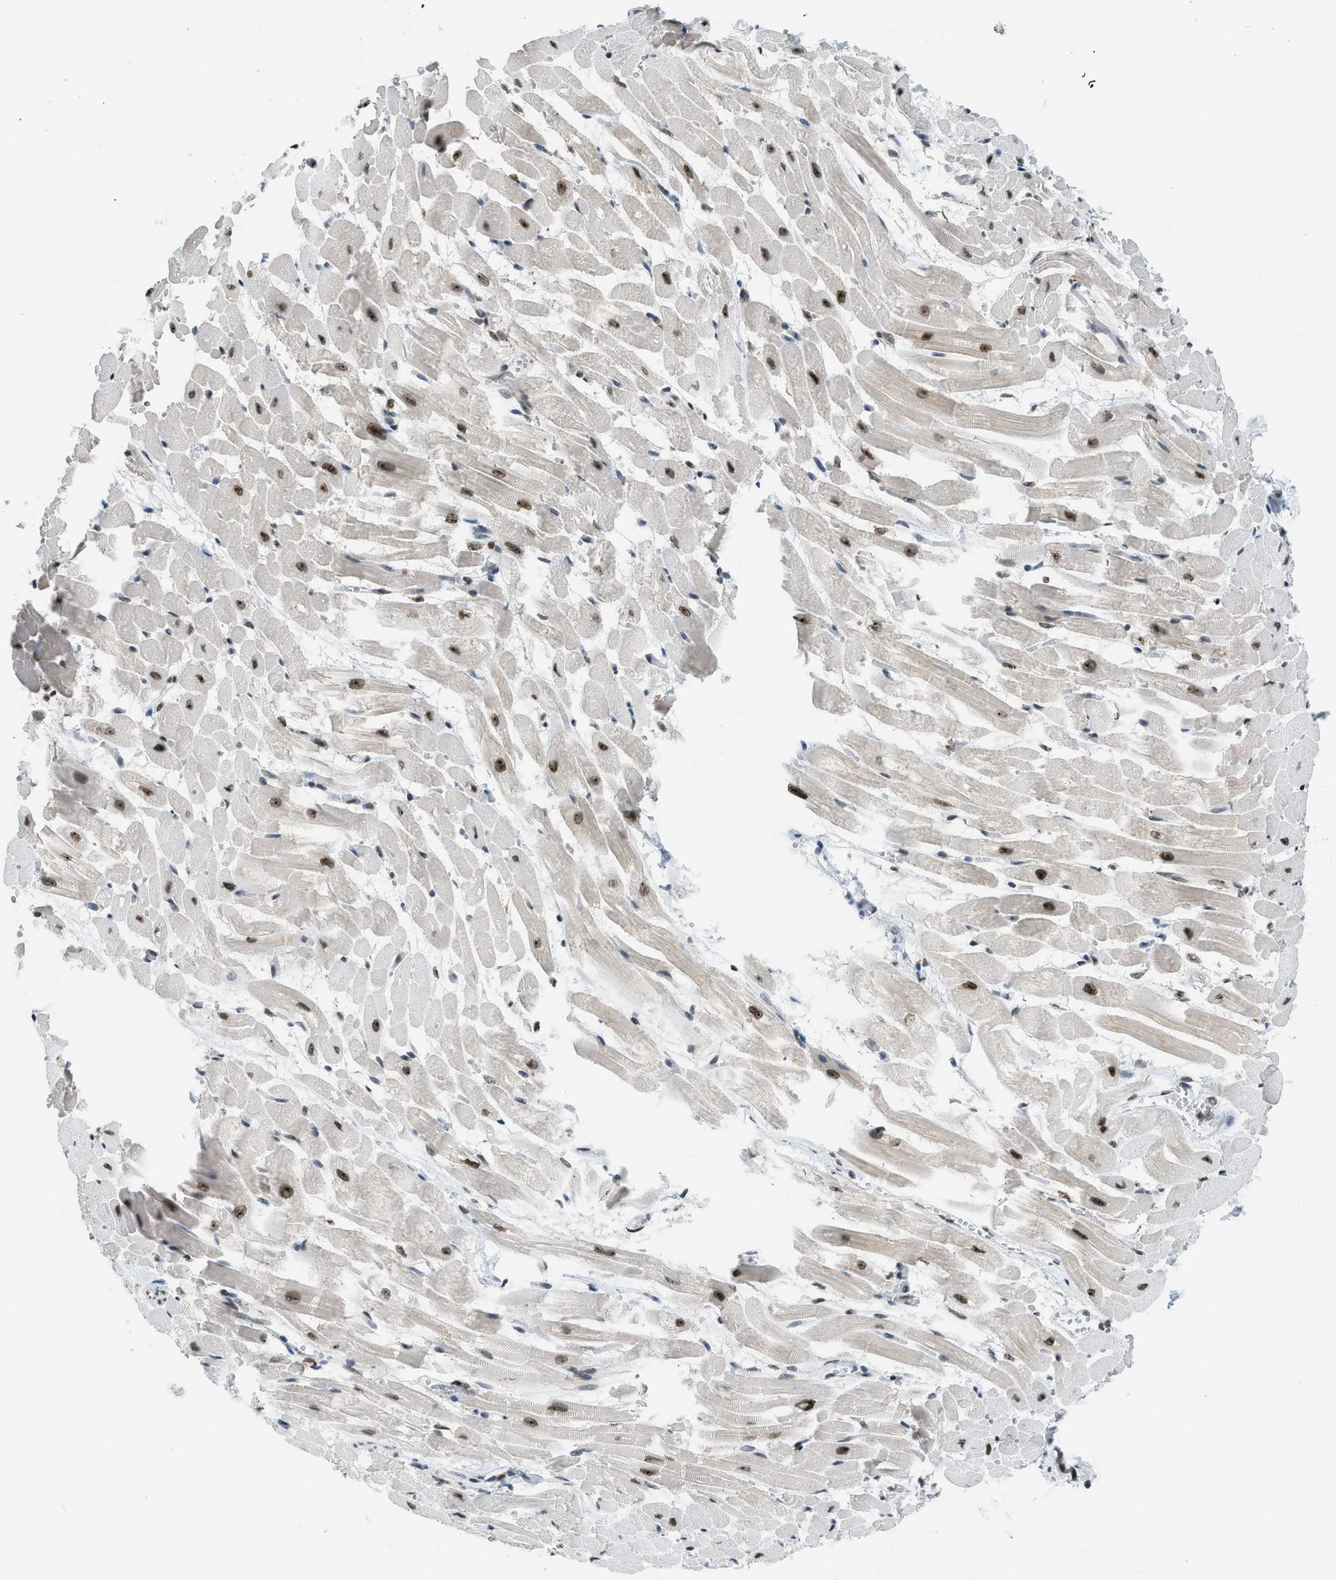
{"staining": {"intensity": "strong", "quantity": ">75%", "location": "nuclear"}, "tissue": "heart muscle", "cell_type": "Cardiomyocytes", "image_type": "normal", "snomed": [{"axis": "morphology", "description": "Normal tissue, NOS"}, {"axis": "topography", "description": "Heart"}], "caption": "IHC photomicrograph of benign heart muscle: heart muscle stained using immunohistochemistry (IHC) shows high levels of strong protein expression localized specifically in the nuclear of cardiomyocytes, appearing as a nuclear brown color.", "gene": "URB1", "patient": {"sex": "male", "age": 45}}